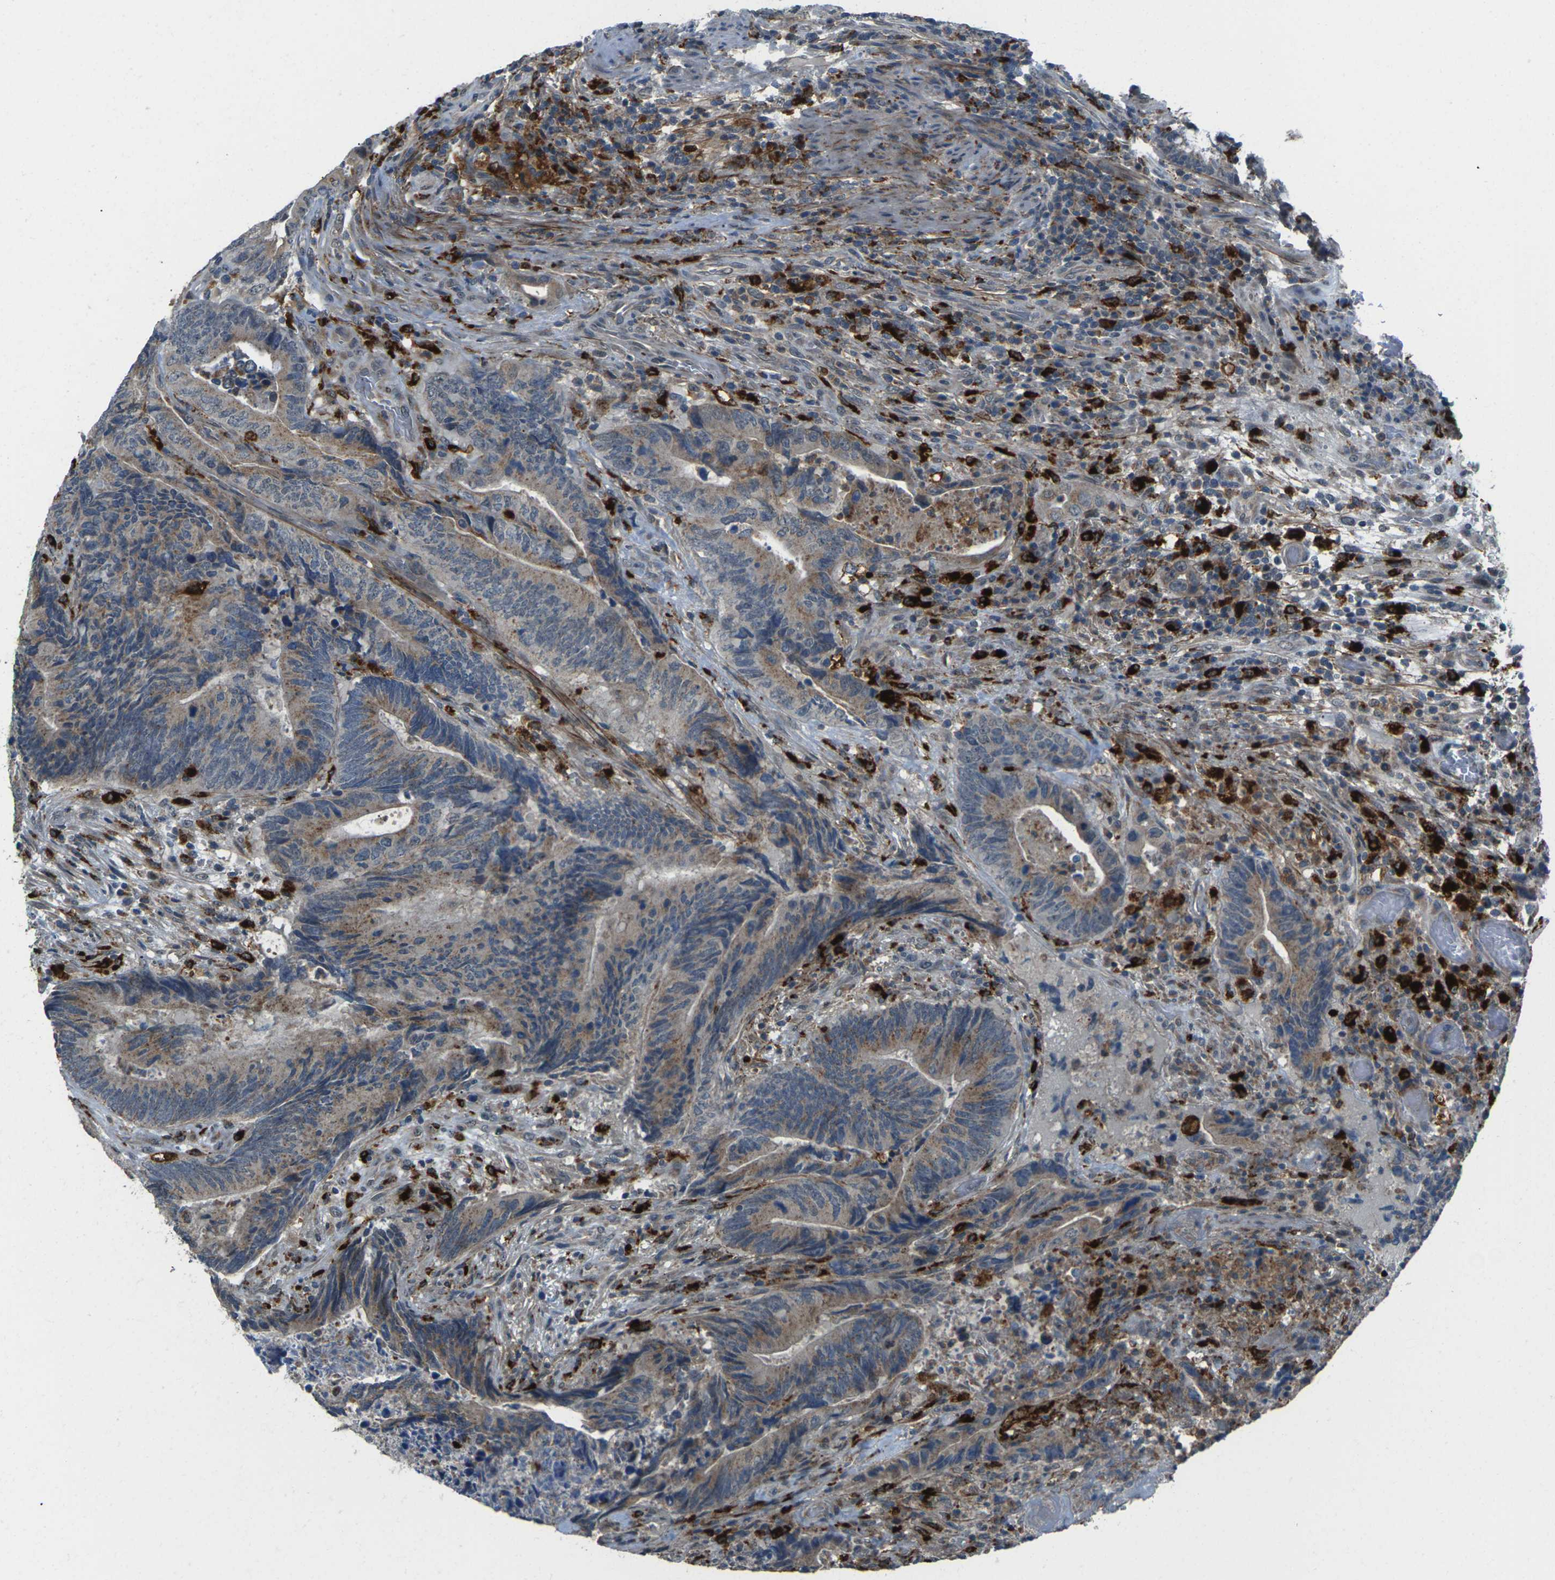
{"staining": {"intensity": "weak", "quantity": "25%-75%", "location": "cytoplasmic/membranous"}, "tissue": "colorectal cancer", "cell_type": "Tumor cells", "image_type": "cancer", "snomed": [{"axis": "morphology", "description": "Normal tissue, NOS"}, {"axis": "morphology", "description": "Adenocarcinoma, NOS"}, {"axis": "topography", "description": "Colon"}], "caption": "A histopathology image of colorectal cancer stained for a protein demonstrates weak cytoplasmic/membranous brown staining in tumor cells.", "gene": "SLC31A2", "patient": {"sex": "male", "age": 56}}